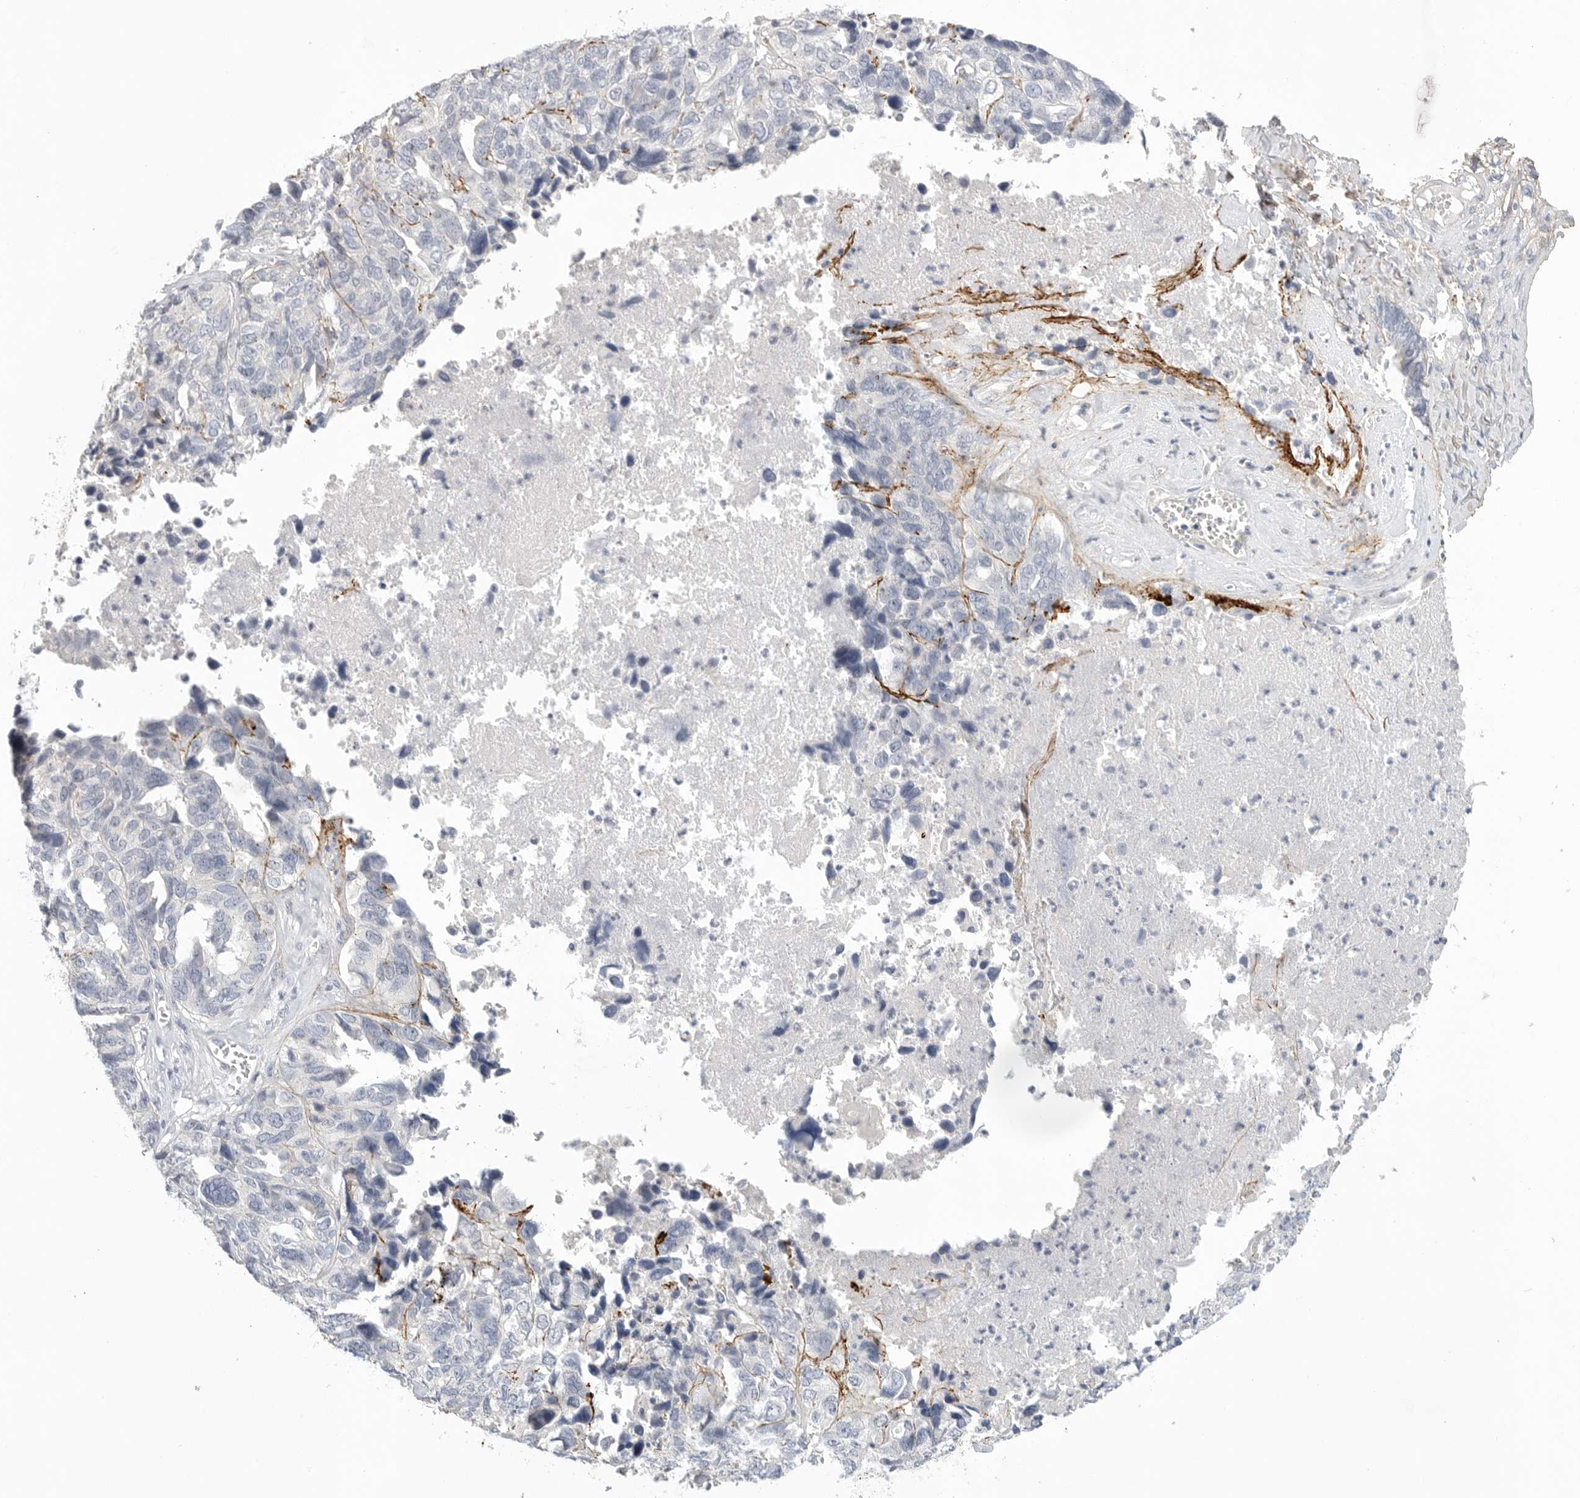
{"staining": {"intensity": "negative", "quantity": "none", "location": "none"}, "tissue": "ovarian cancer", "cell_type": "Tumor cells", "image_type": "cancer", "snomed": [{"axis": "morphology", "description": "Cystadenocarcinoma, serous, NOS"}, {"axis": "topography", "description": "Ovary"}], "caption": "Human ovarian cancer stained for a protein using IHC shows no positivity in tumor cells.", "gene": "FBN2", "patient": {"sex": "female", "age": 79}}